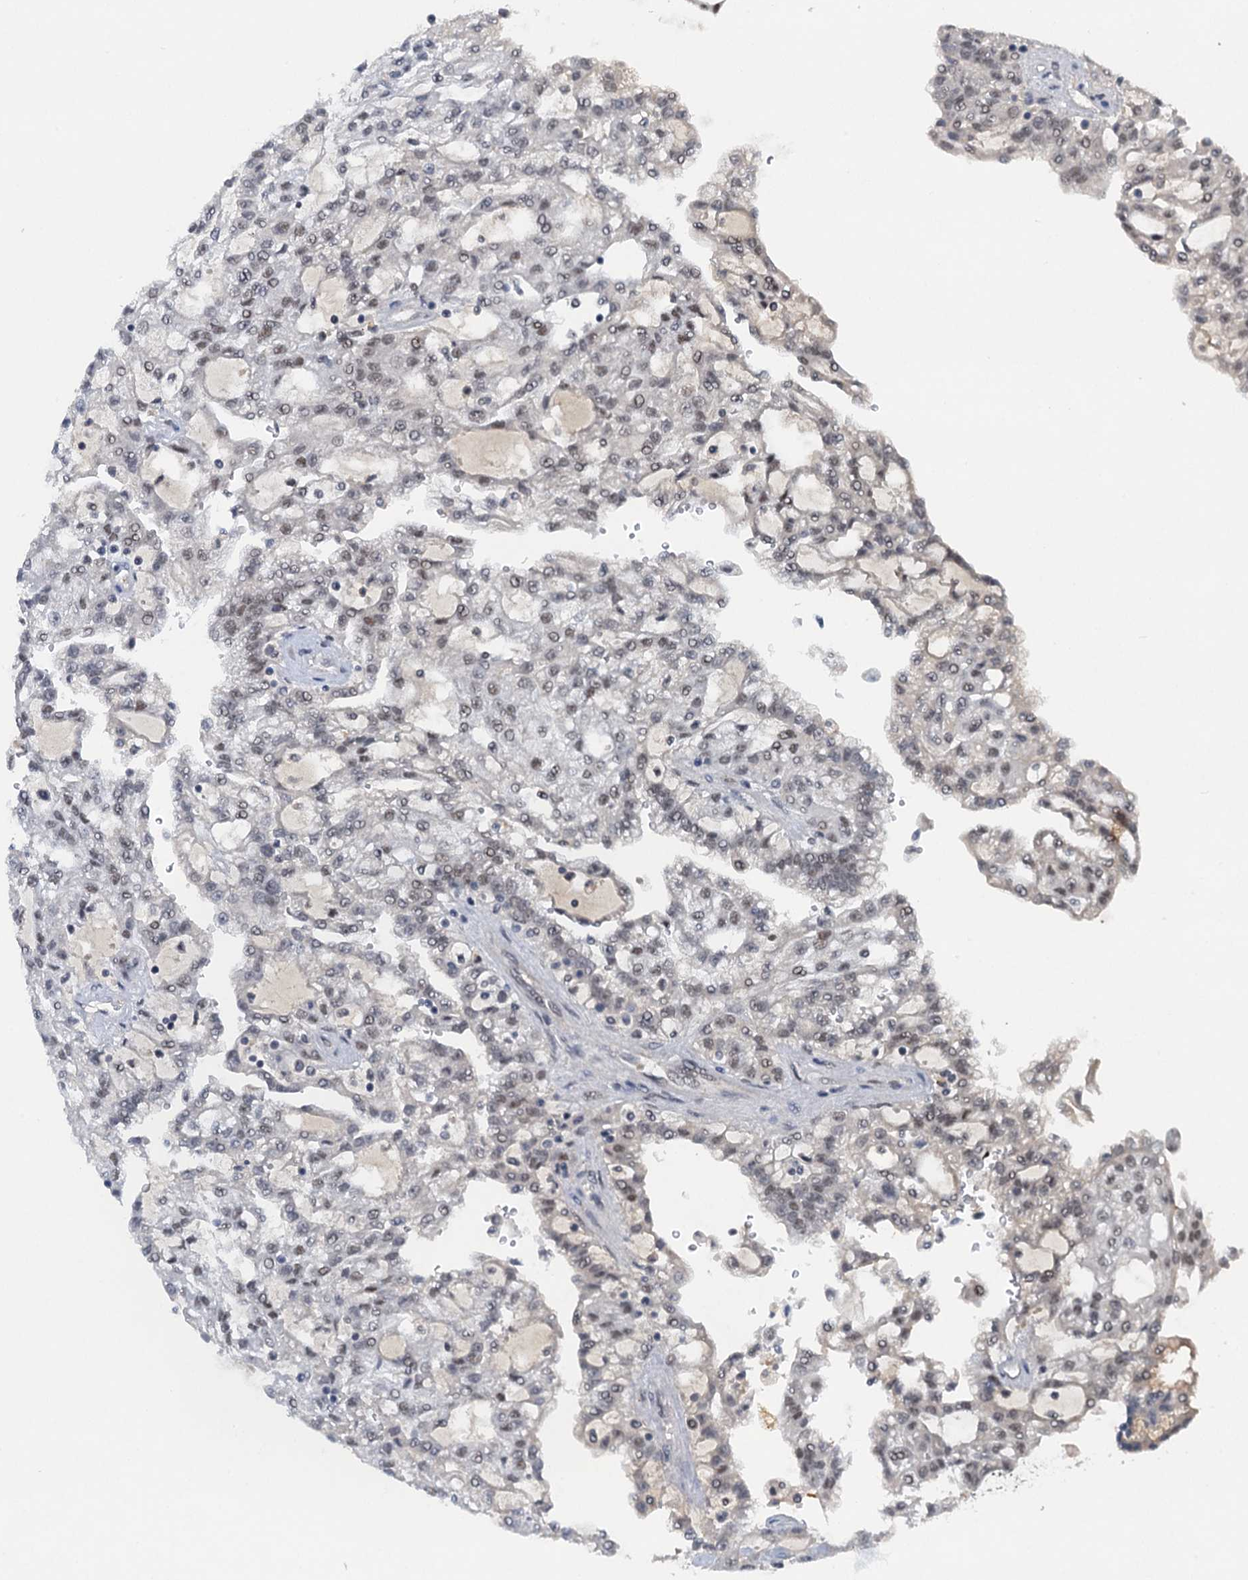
{"staining": {"intensity": "weak", "quantity": "<25%", "location": "nuclear"}, "tissue": "renal cancer", "cell_type": "Tumor cells", "image_type": "cancer", "snomed": [{"axis": "morphology", "description": "Adenocarcinoma, NOS"}, {"axis": "topography", "description": "Kidney"}], "caption": "High magnification brightfield microscopy of renal adenocarcinoma stained with DAB (3,3'-diaminobenzidine) (brown) and counterstained with hematoxylin (blue): tumor cells show no significant positivity.", "gene": "CSTF3", "patient": {"sex": "male", "age": 63}}